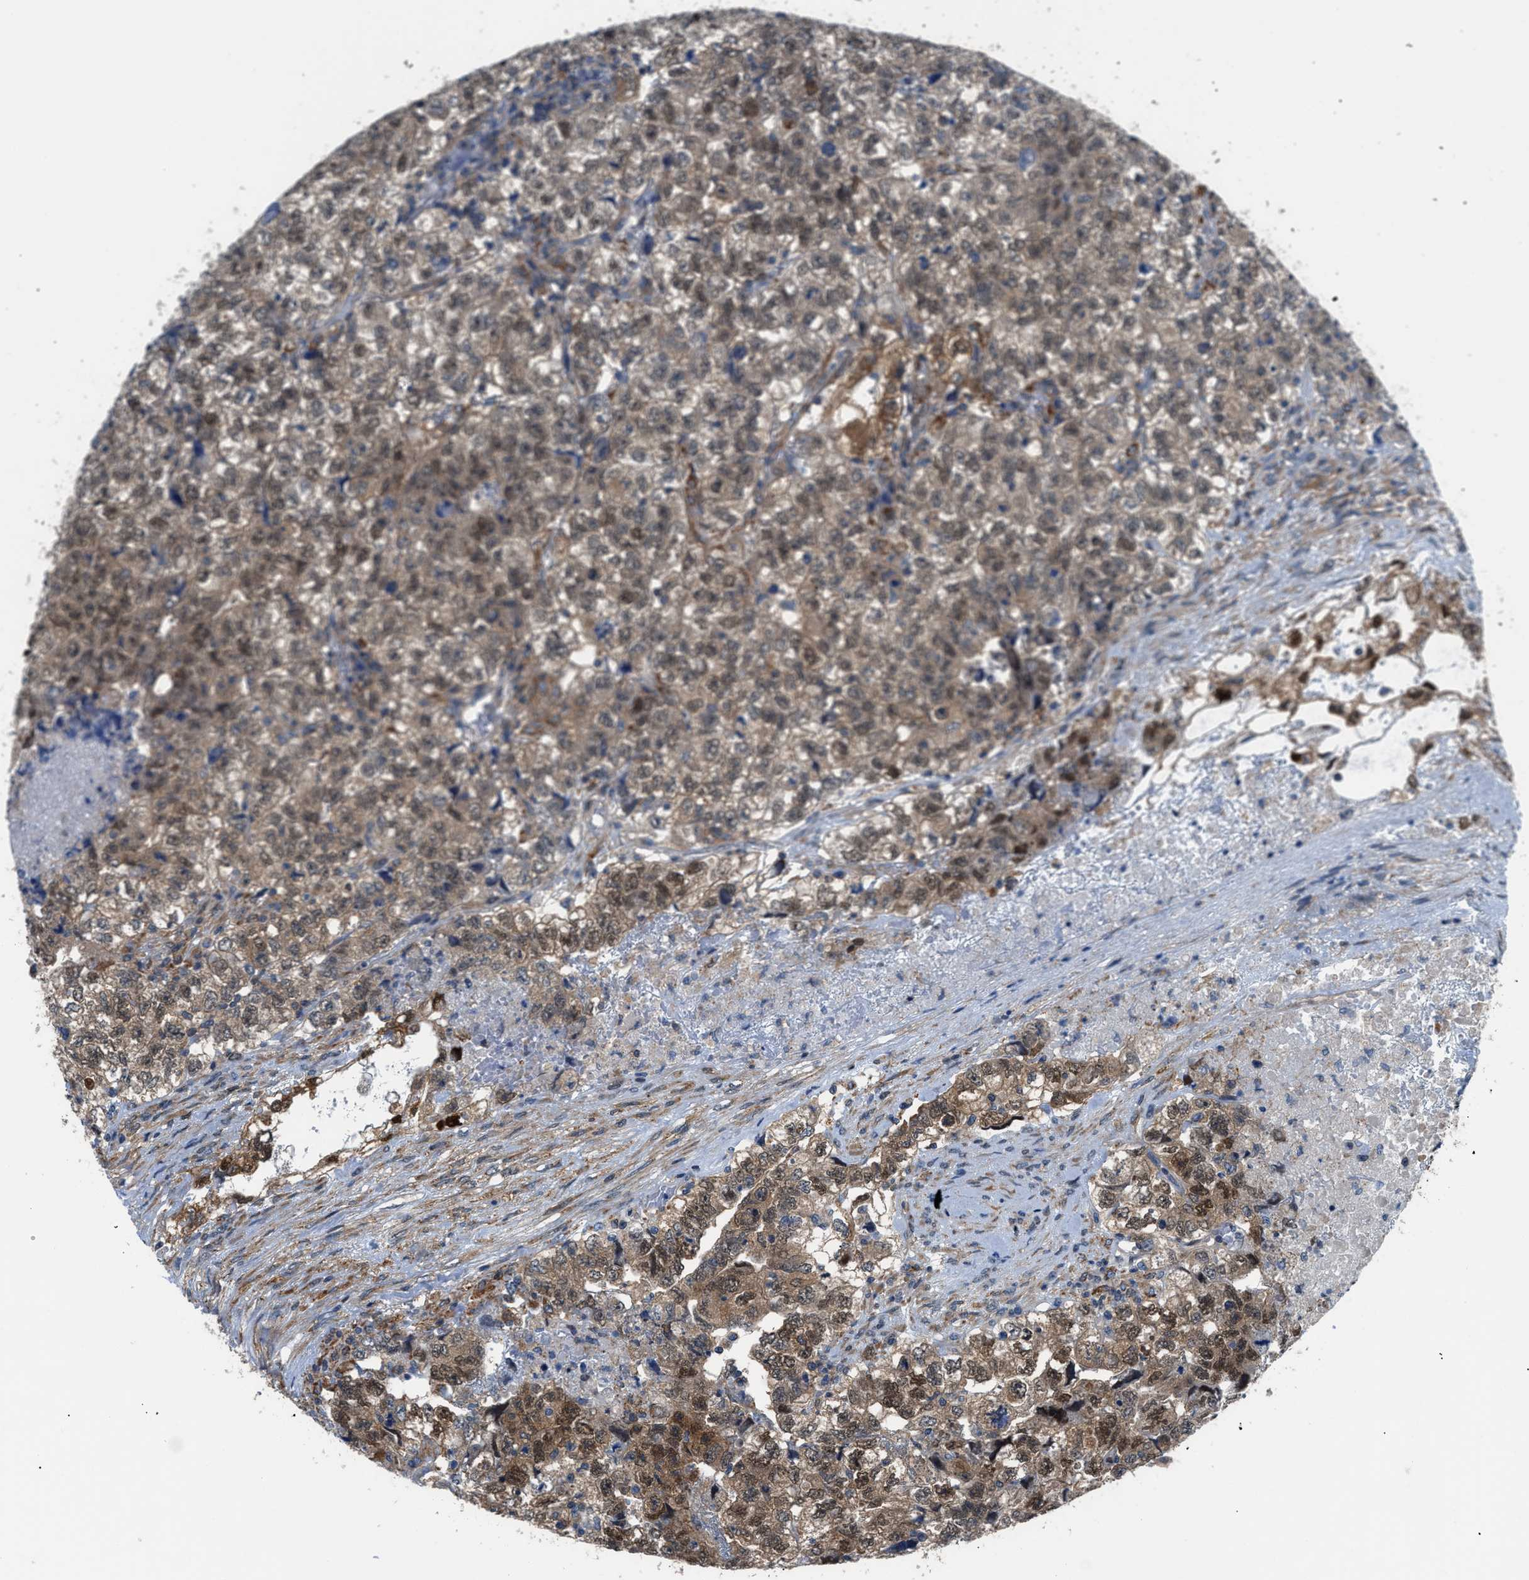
{"staining": {"intensity": "moderate", "quantity": ">75%", "location": "cytoplasmic/membranous,nuclear"}, "tissue": "testis cancer", "cell_type": "Tumor cells", "image_type": "cancer", "snomed": [{"axis": "morphology", "description": "Carcinoma, Embryonal, NOS"}, {"axis": "topography", "description": "Testis"}], "caption": "Immunohistochemistry (IHC) micrograph of neoplastic tissue: embryonal carcinoma (testis) stained using immunohistochemistry (IHC) exhibits medium levels of moderate protein expression localized specifically in the cytoplasmic/membranous and nuclear of tumor cells, appearing as a cytoplasmic/membranous and nuclear brown color.", "gene": "TMEM45B", "patient": {"sex": "male", "age": 36}}